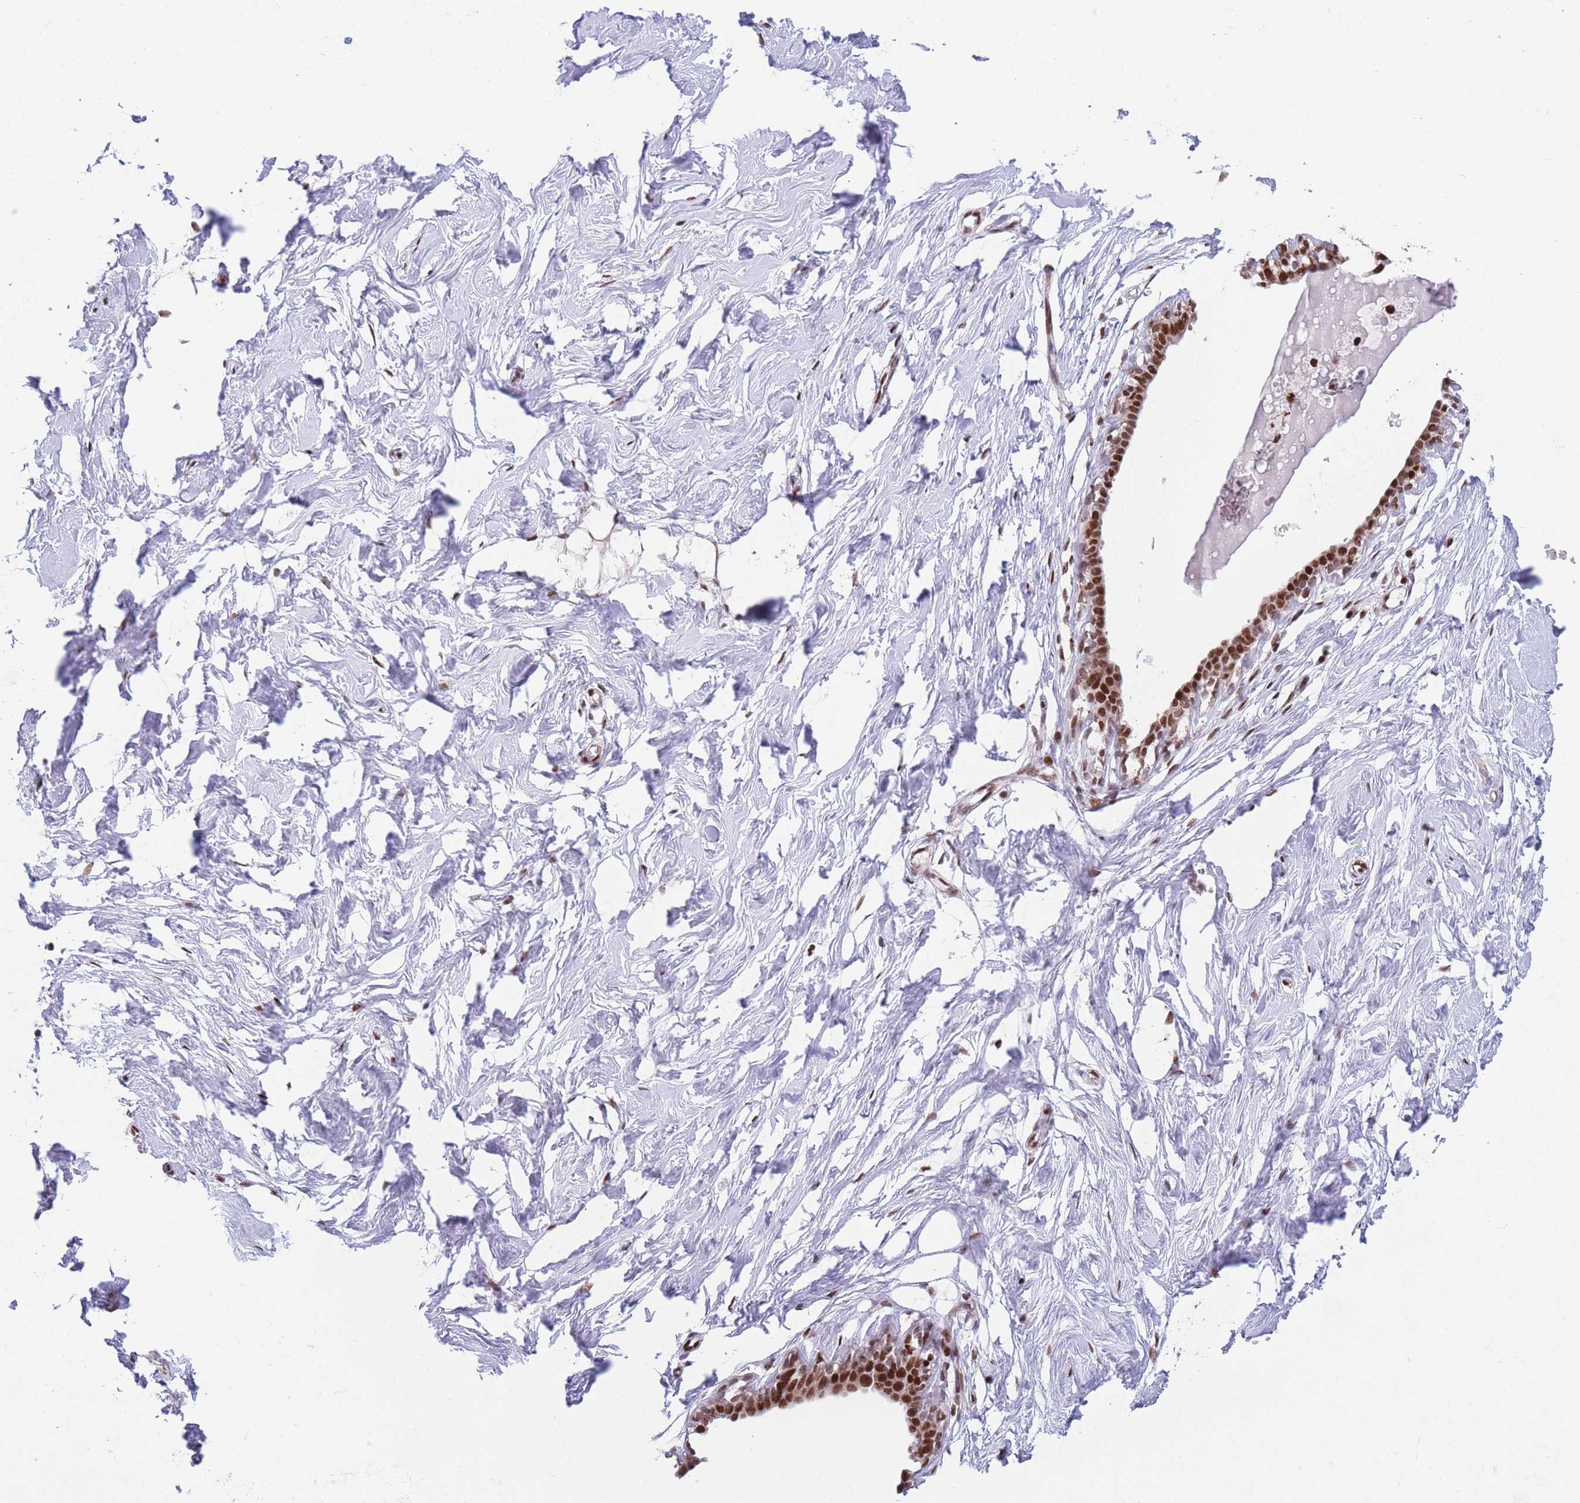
{"staining": {"intensity": "moderate", "quantity": ">75%", "location": "nuclear"}, "tissue": "breast", "cell_type": "Adipocytes", "image_type": "normal", "snomed": [{"axis": "morphology", "description": "Normal tissue, NOS"}, {"axis": "morphology", "description": "Adenoma, NOS"}, {"axis": "topography", "description": "Breast"}], "caption": "Immunohistochemical staining of normal breast demonstrates >75% levels of moderate nuclear protein expression in about >75% of adipocytes.", "gene": "DNAJC3", "patient": {"sex": "female", "age": 23}}